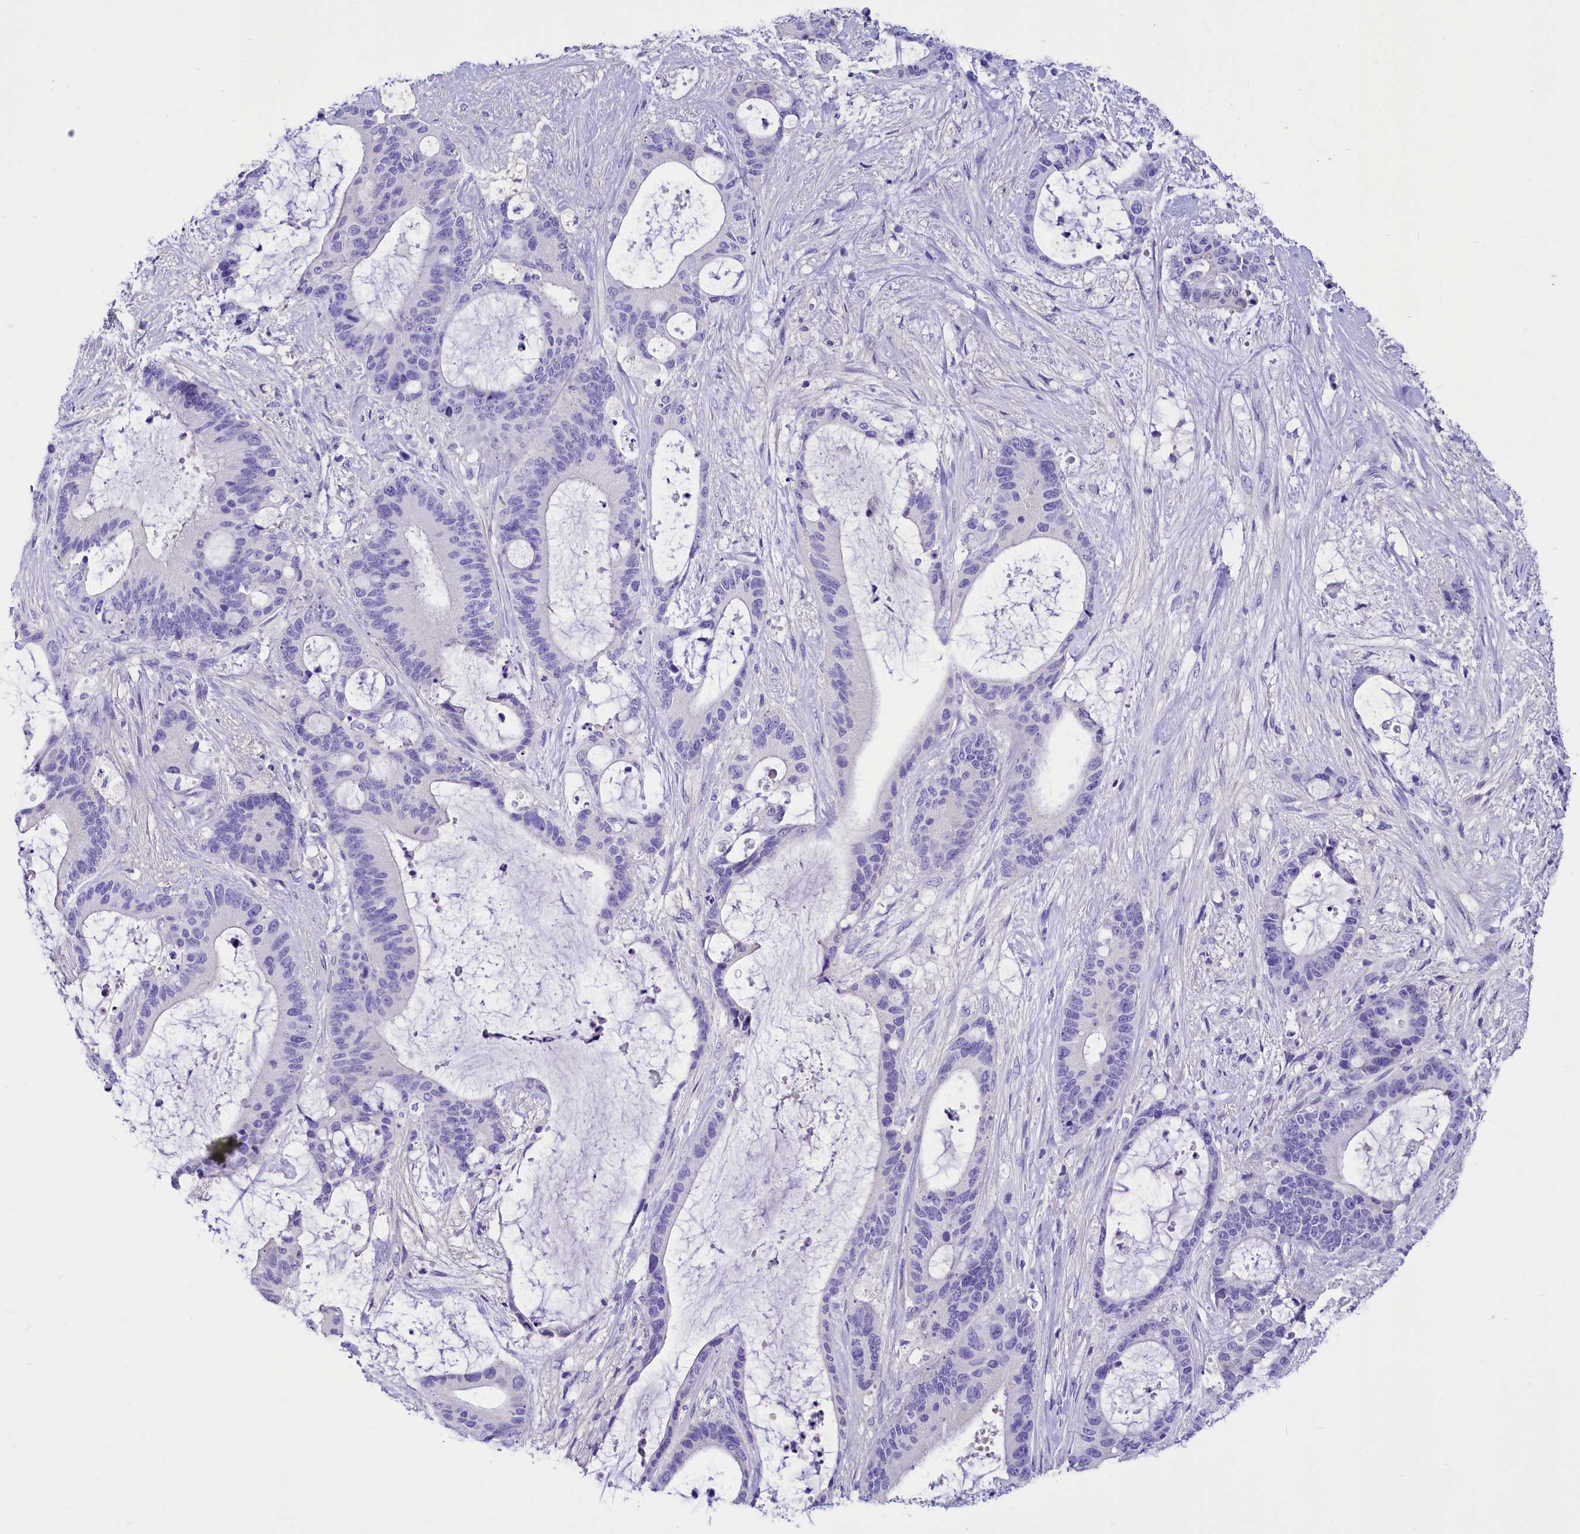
{"staining": {"intensity": "negative", "quantity": "none", "location": "none"}, "tissue": "liver cancer", "cell_type": "Tumor cells", "image_type": "cancer", "snomed": [{"axis": "morphology", "description": "Normal tissue, NOS"}, {"axis": "morphology", "description": "Cholangiocarcinoma"}, {"axis": "topography", "description": "Liver"}, {"axis": "topography", "description": "Peripheral nerve tissue"}], "caption": "Liver cancer stained for a protein using IHC exhibits no positivity tumor cells.", "gene": "TTC36", "patient": {"sex": "female", "age": 73}}